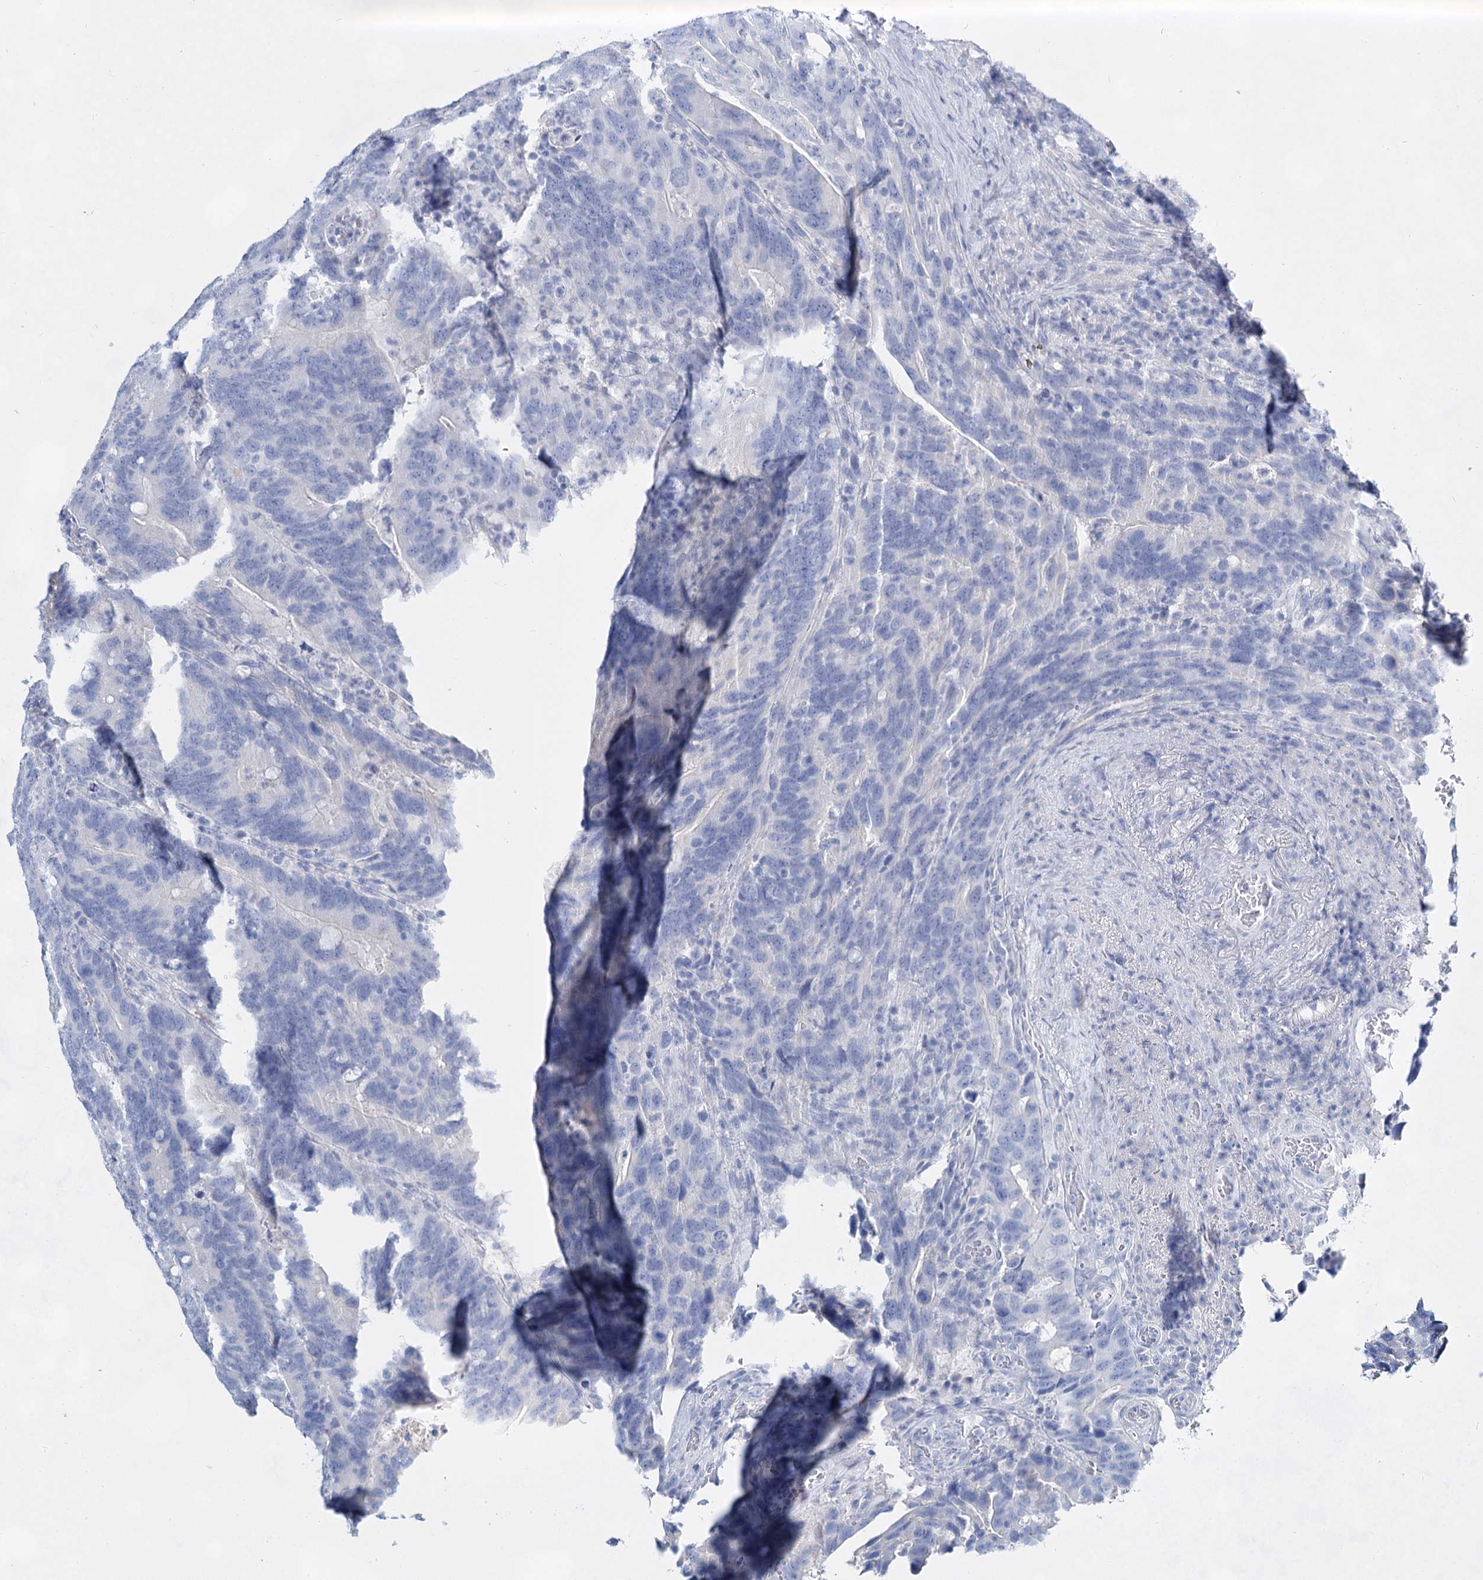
{"staining": {"intensity": "negative", "quantity": "none", "location": "none"}, "tissue": "colorectal cancer", "cell_type": "Tumor cells", "image_type": "cancer", "snomed": [{"axis": "morphology", "description": "Adenocarcinoma, NOS"}, {"axis": "topography", "description": "Colon"}], "caption": "DAB immunohistochemical staining of human colorectal cancer reveals no significant positivity in tumor cells.", "gene": "SLC17A2", "patient": {"sex": "female", "age": 66}}